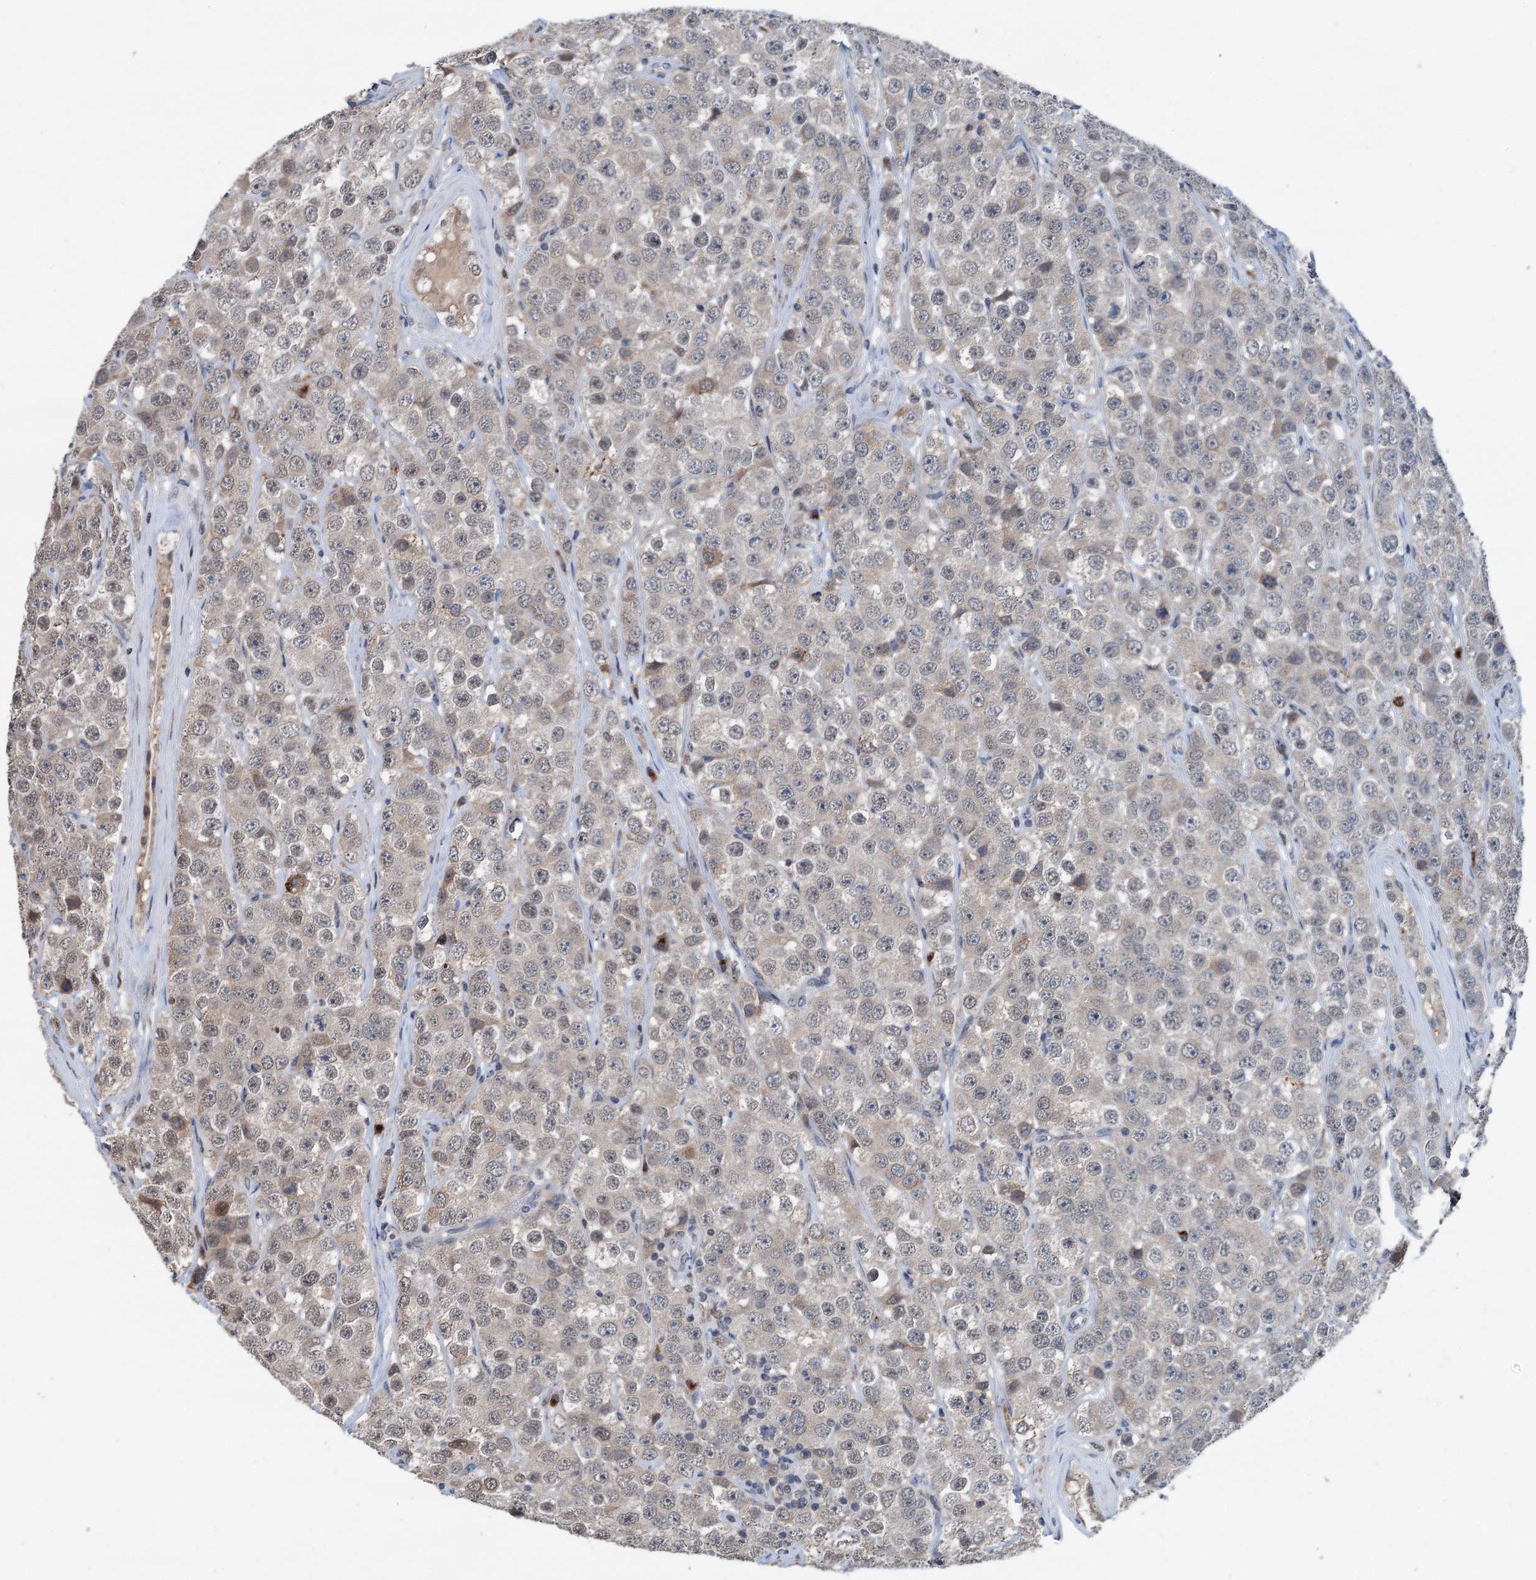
{"staining": {"intensity": "weak", "quantity": "<25%", "location": "cytoplasmic/membranous"}, "tissue": "testis cancer", "cell_type": "Tumor cells", "image_type": "cancer", "snomed": [{"axis": "morphology", "description": "Seminoma, NOS"}, {"axis": "topography", "description": "Testis"}], "caption": "DAB immunohistochemical staining of seminoma (testis) exhibits no significant positivity in tumor cells.", "gene": "SHLD1", "patient": {"sex": "male", "age": 28}}